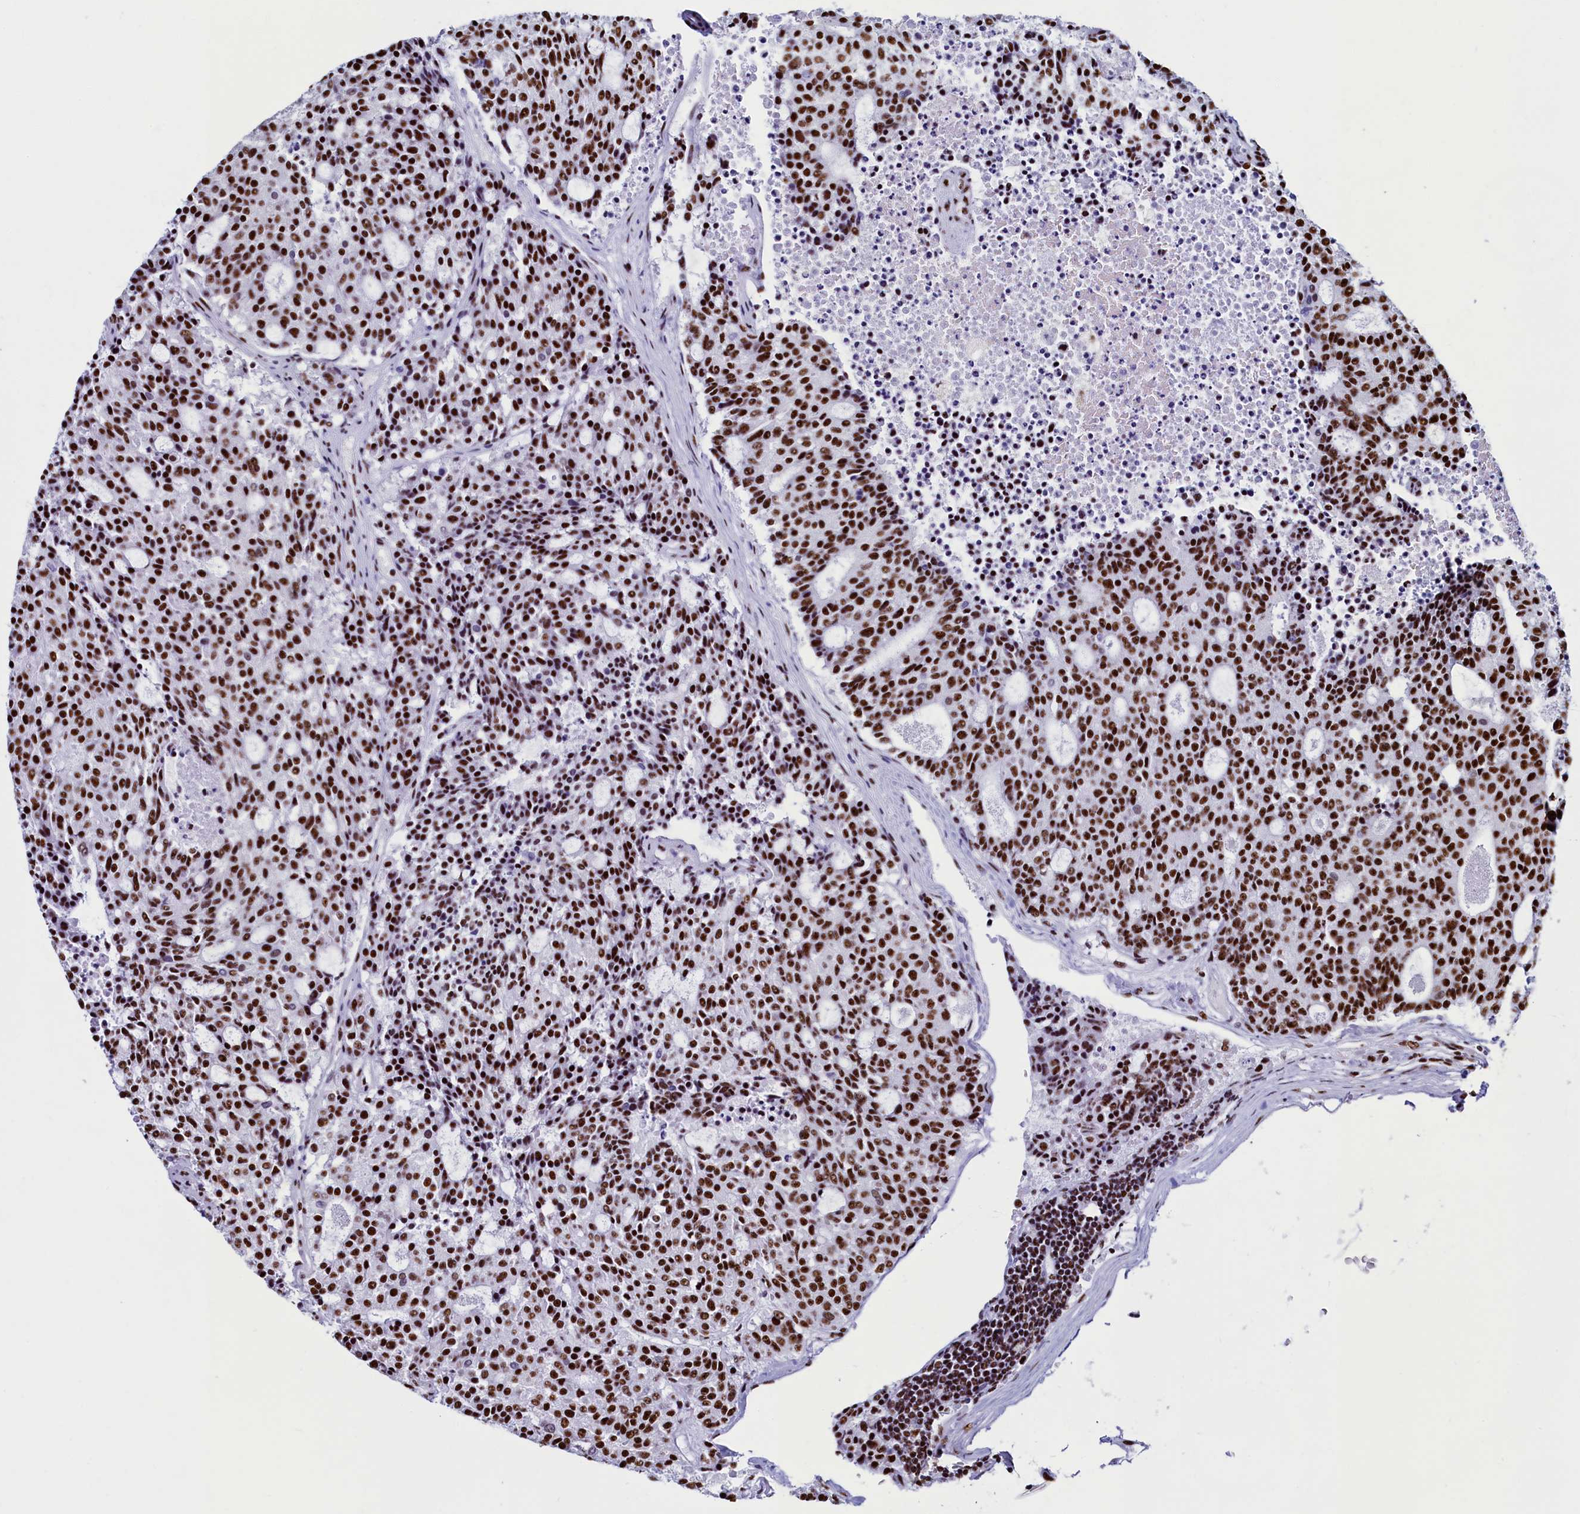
{"staining": {"intensity": "strong", "quantity": ">75%", "location": "nuclear"}, "tissue": "carcinoid", "cell_type": "Tumor cells", "image_type": "cancer", "snomed": [{"axis": "morphology", "description": "Carcinoid, malignant, NOS"}, {"axis": "topography", "description": "Pancreas"}], "caption": "Immunohistochemical staining of carcinoid (malignant) displays high levels of strong nuclear protein positivity in about >75% of tumor cells.", "gene": "SRRM2", "patient": {"sex": "female", "age": 54}}